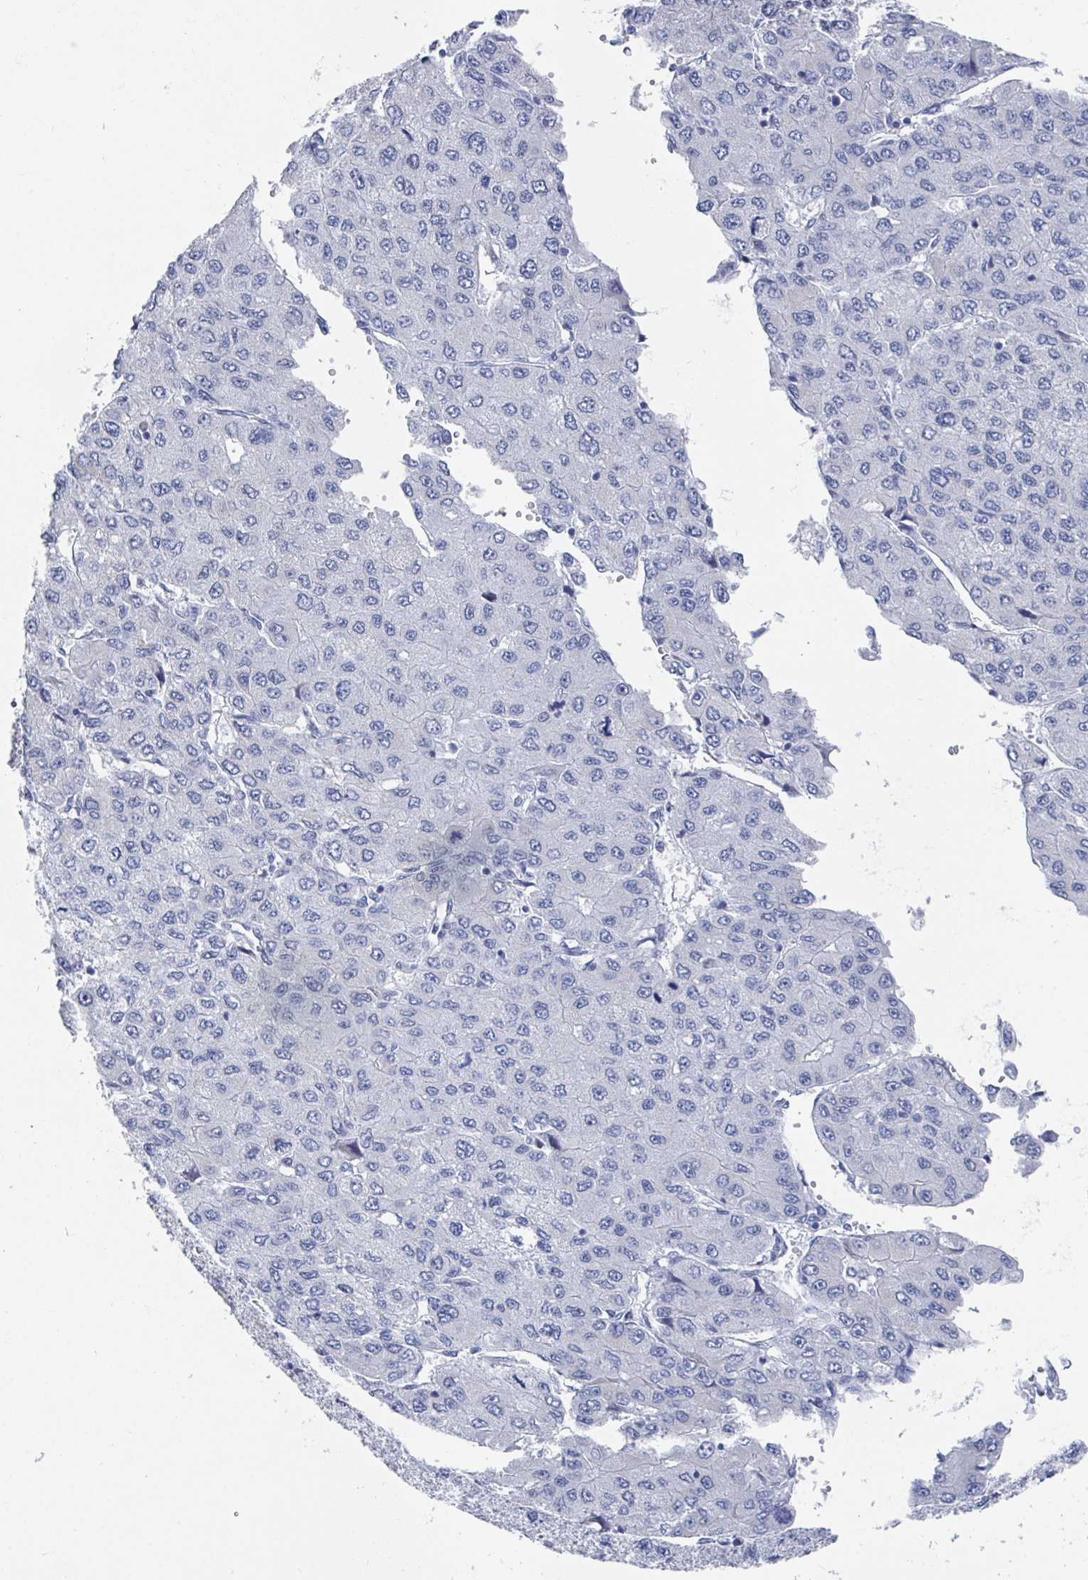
{"staining": {"intensity": "negative", "quantity": "none", "location": "none"}, "tissue": "liver cancer", "cell_type": "Tumor cells", "image_type": "cancer", "snomed": [{"axis": "morphology", "description": "Carcinoma, Hepatocellular, NOS"}, {"axis": "topography", "description": "Liver"}], "caption": "DAB (3,3'-diaminobenzidine) immunohistochemical staining of human liver hepatocellular carcinoma reveals no significant staining in tumor cells.", "gene": "CAMKV", "patient": {"sex": "female", "age": 66}}